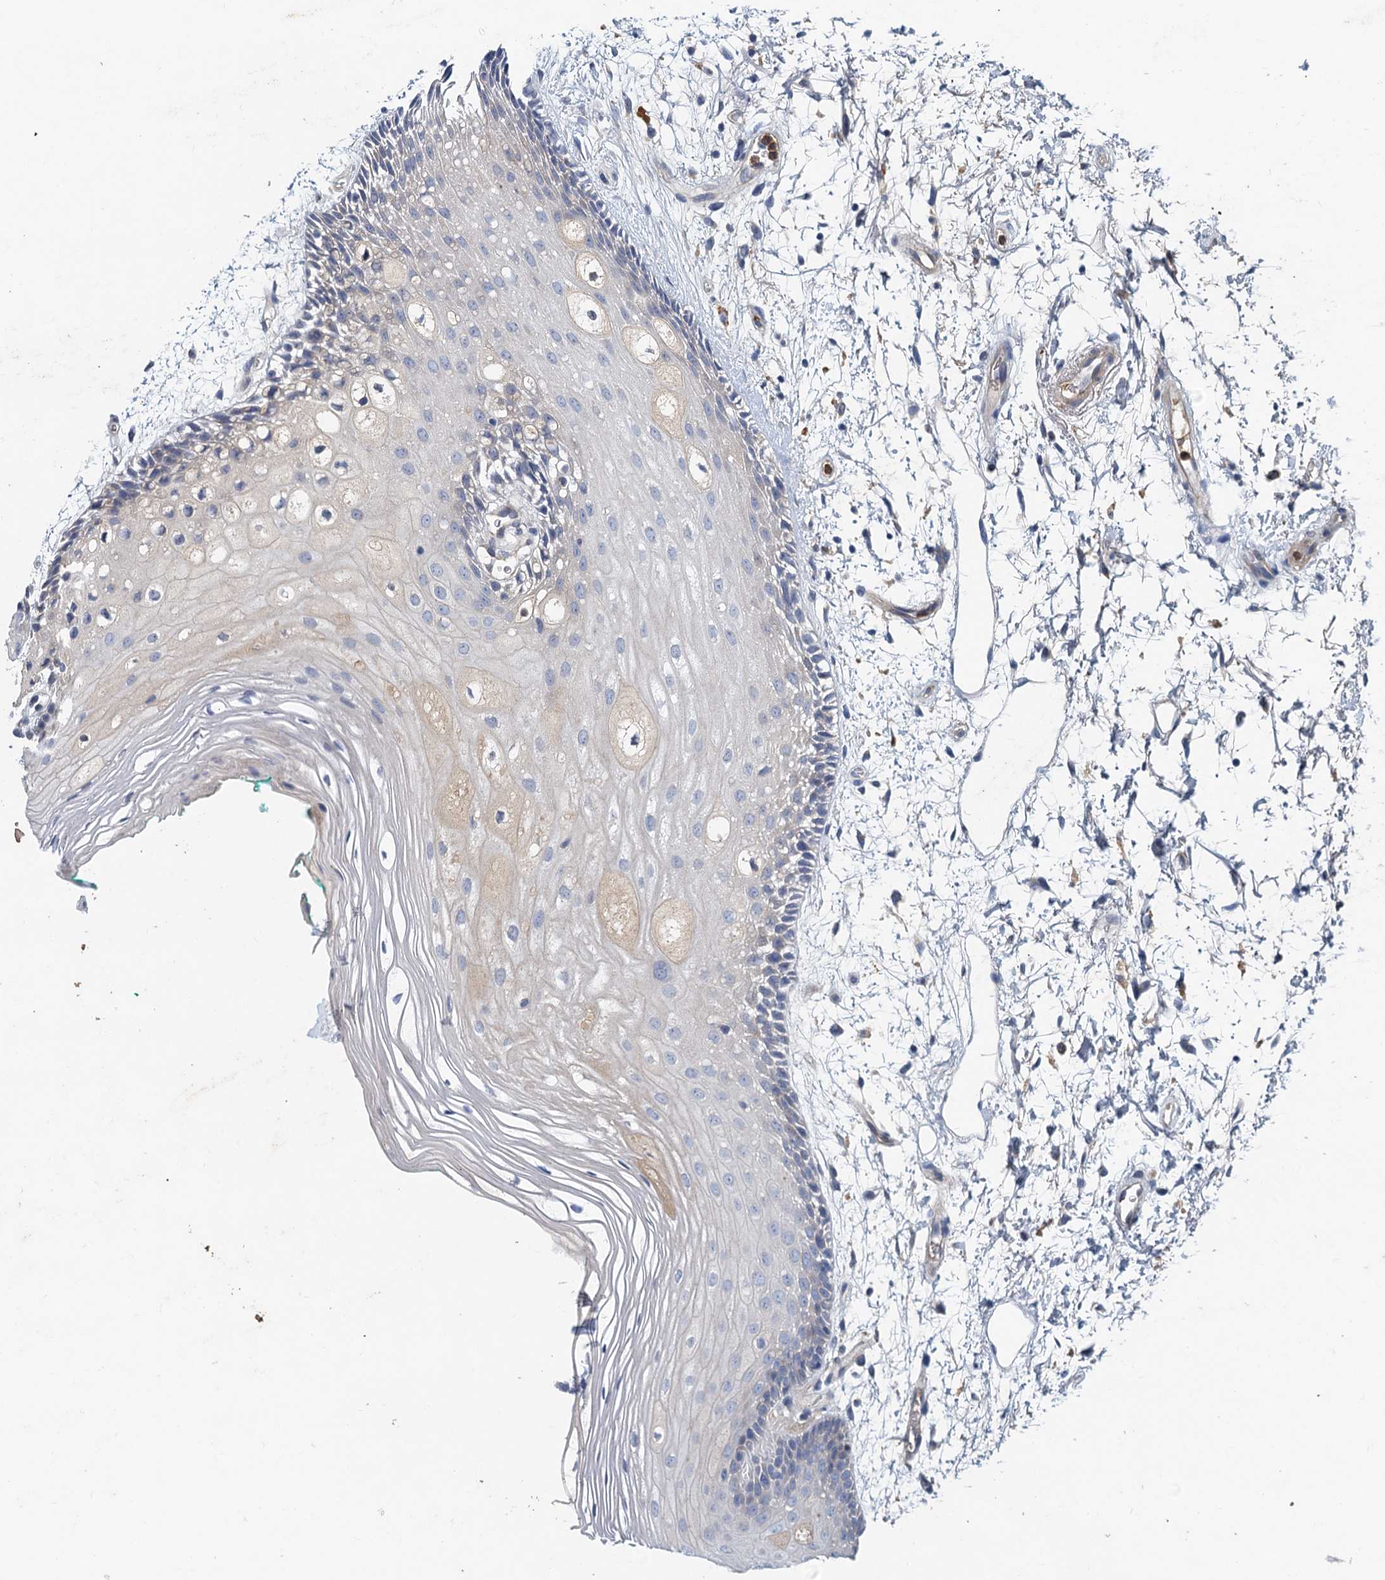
{"staining": {"intensity": "negative", "quantity": "none", "location": "none"}, "tissue": "oral mucosa", "cell_type": "Squamous epithelial cells", "image_type": "normal", "snomed": [{"axis": "morphology", "description": "Normal tissue, NOS"}, {"axis": "topography", "description": "Skeletal muscle"}, {"axis": "topography", "description": "Oral tissue"}, {"axis": "topography", "description": "Peripheral nerve tissue"}], "caption": "Immunohistochemistry (IHC) image of unremarkable human oral mucosa stained for a protein (brown), which displays no staining in squamous epithelial cells. The staining is performed using DAB brown chromogen with nuclei counter-stained in using hematoxylin.", "gene": "TPCN1", "patient": {"sex": "female", "age": 84}}